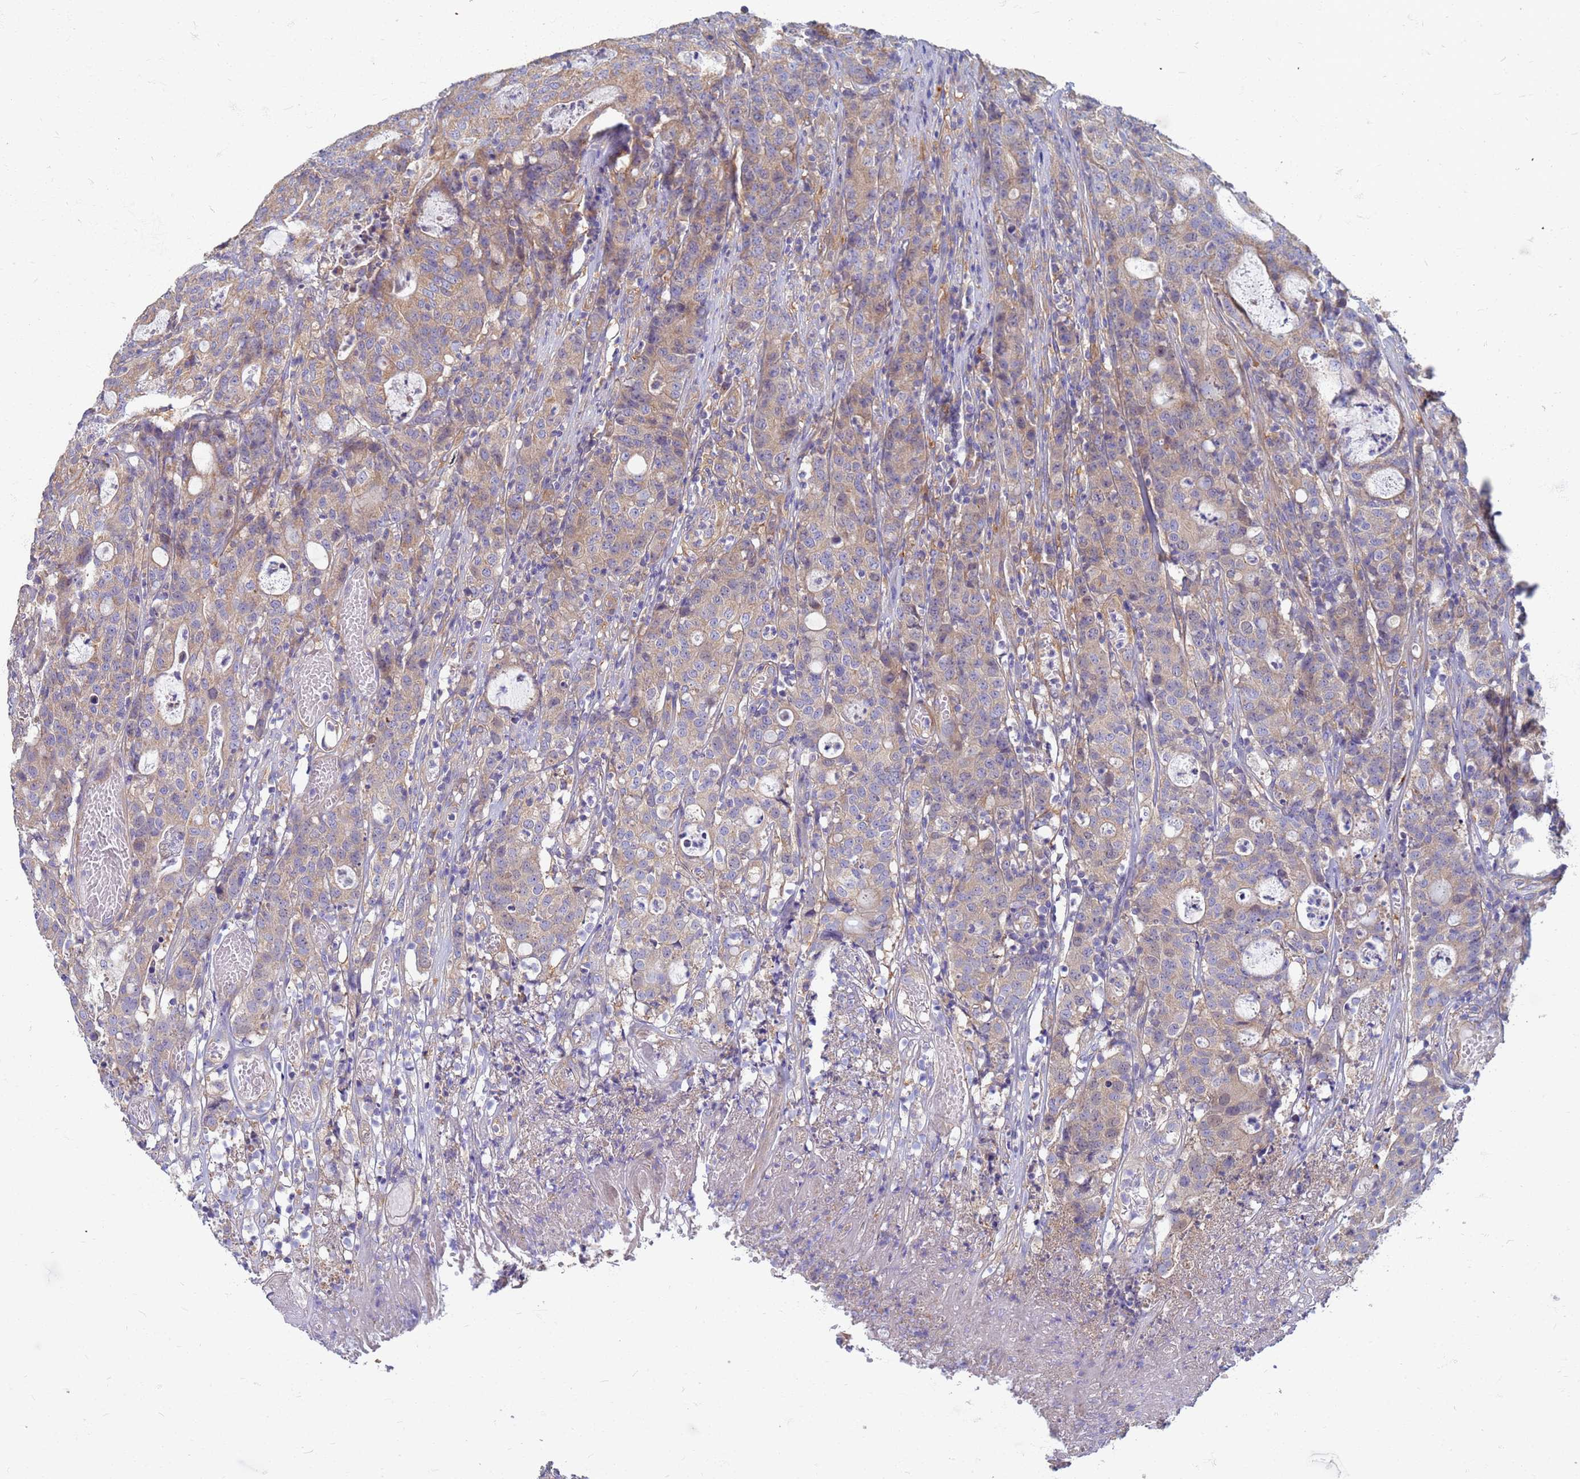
{"staining": {"intensity": "moderate", "quantity": ">75%", "location": "cytoplasmic/membranous"}, "tissue": "colorectal cancer", "cell_type": "Tumor cells", "image_type": "cancer", "snomed": [{"axis": "morphology", "description": "Adenocarcinoma, NOS"}, {"axis": "topography", "description": "Colon"}], "caption": "Protein expression by immunohistochemistry (IHC) shows moderate cytoplasmic/membranous staining in approximately >75% of tumor cells in colorectal cancer.", "gene": "EEA1", "patient": {"sex": "male", "age": 83}}